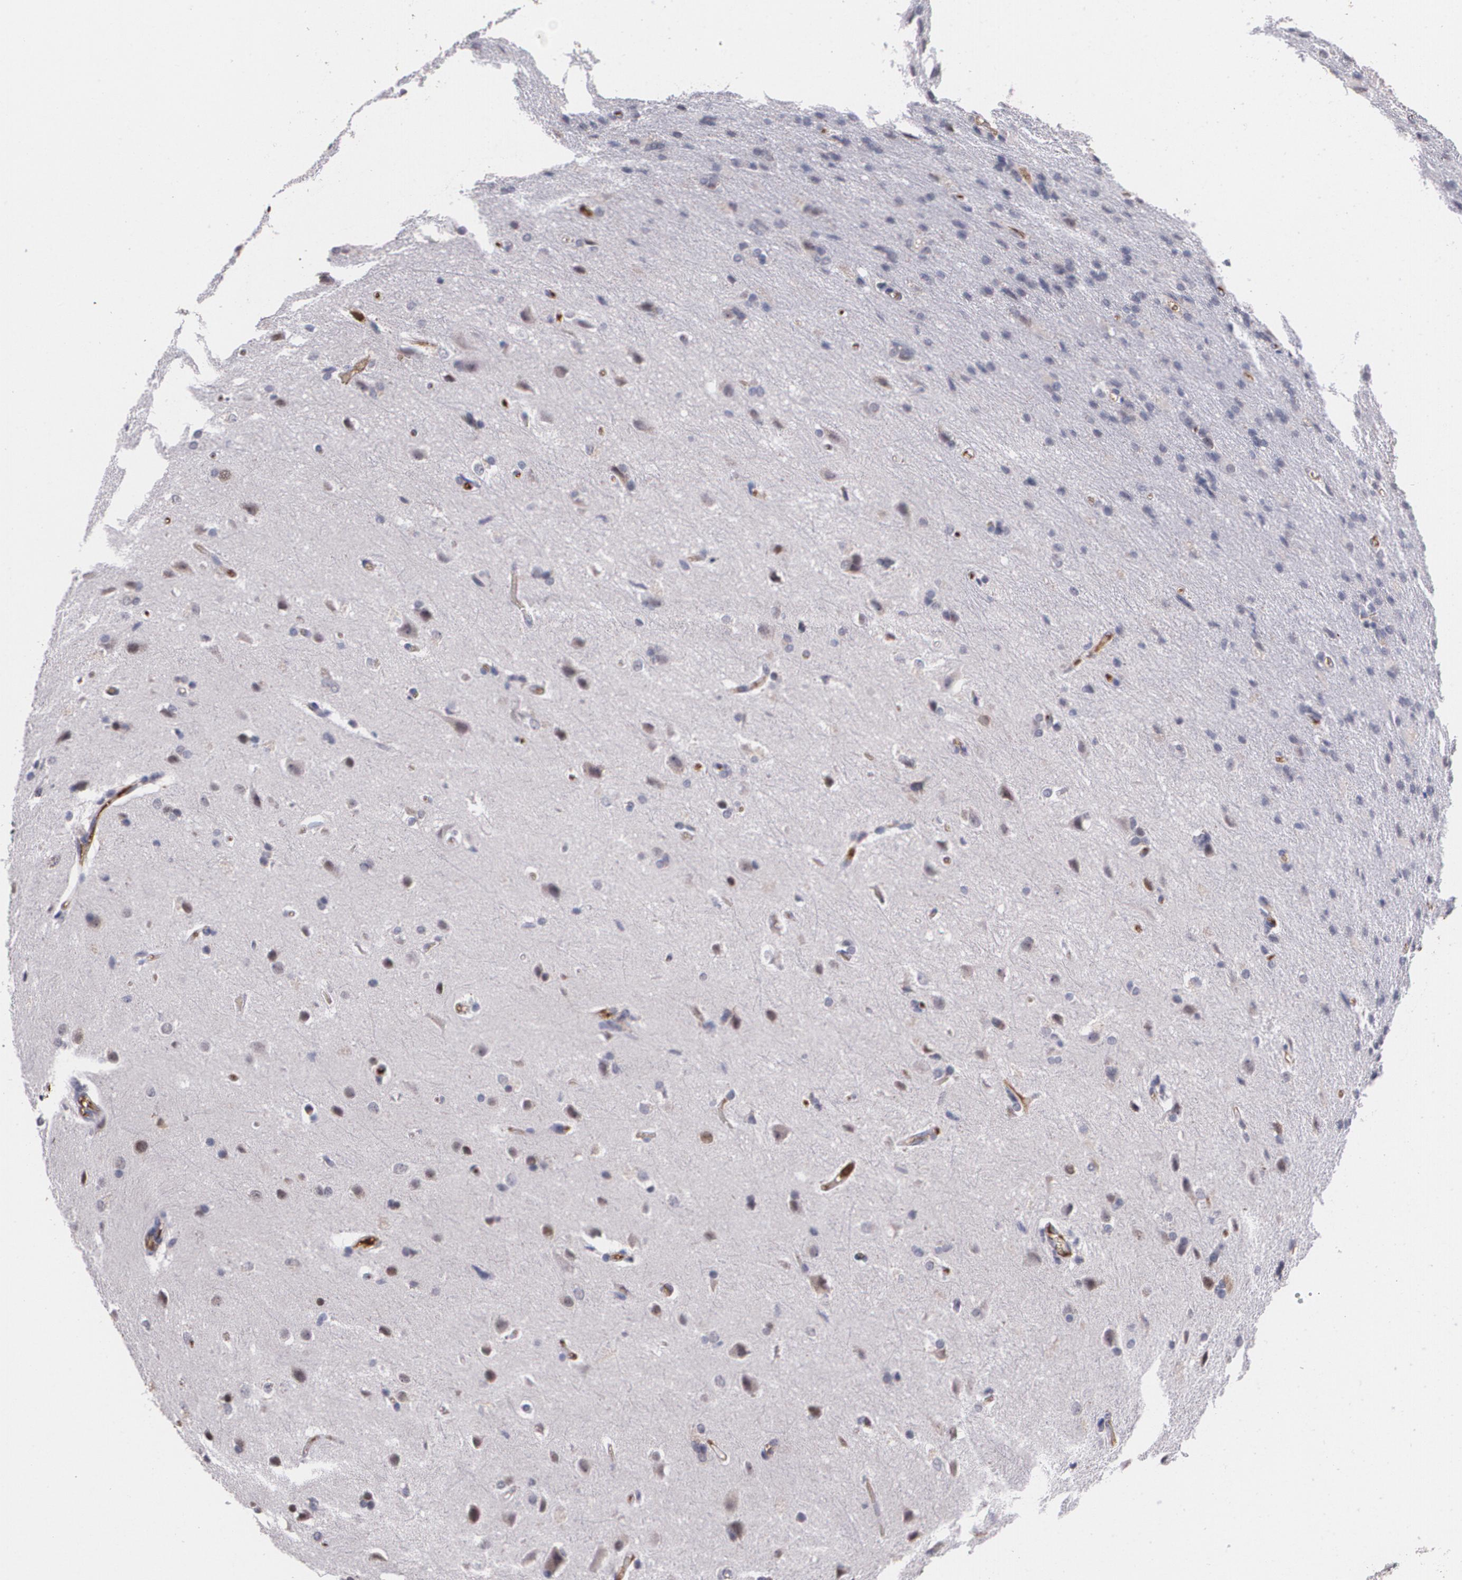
{"staining": {"intensity": "negative", "quantity": "none", "location": "none"}, "tissue": "glioma", "cell_type": "Tumor cells", "image_type": "cancer", "snomed": [{"axis": "morphology", "description": "Glioma, malignant, High grade"}, {"axis": "topography", "description": "Brain"}], "caption": "An IHC micrograph of glioma is shown. There is no staining in tumor cells of glioma.", "gene": "PTS", "patient": {"sex": "male", "age": 68}}